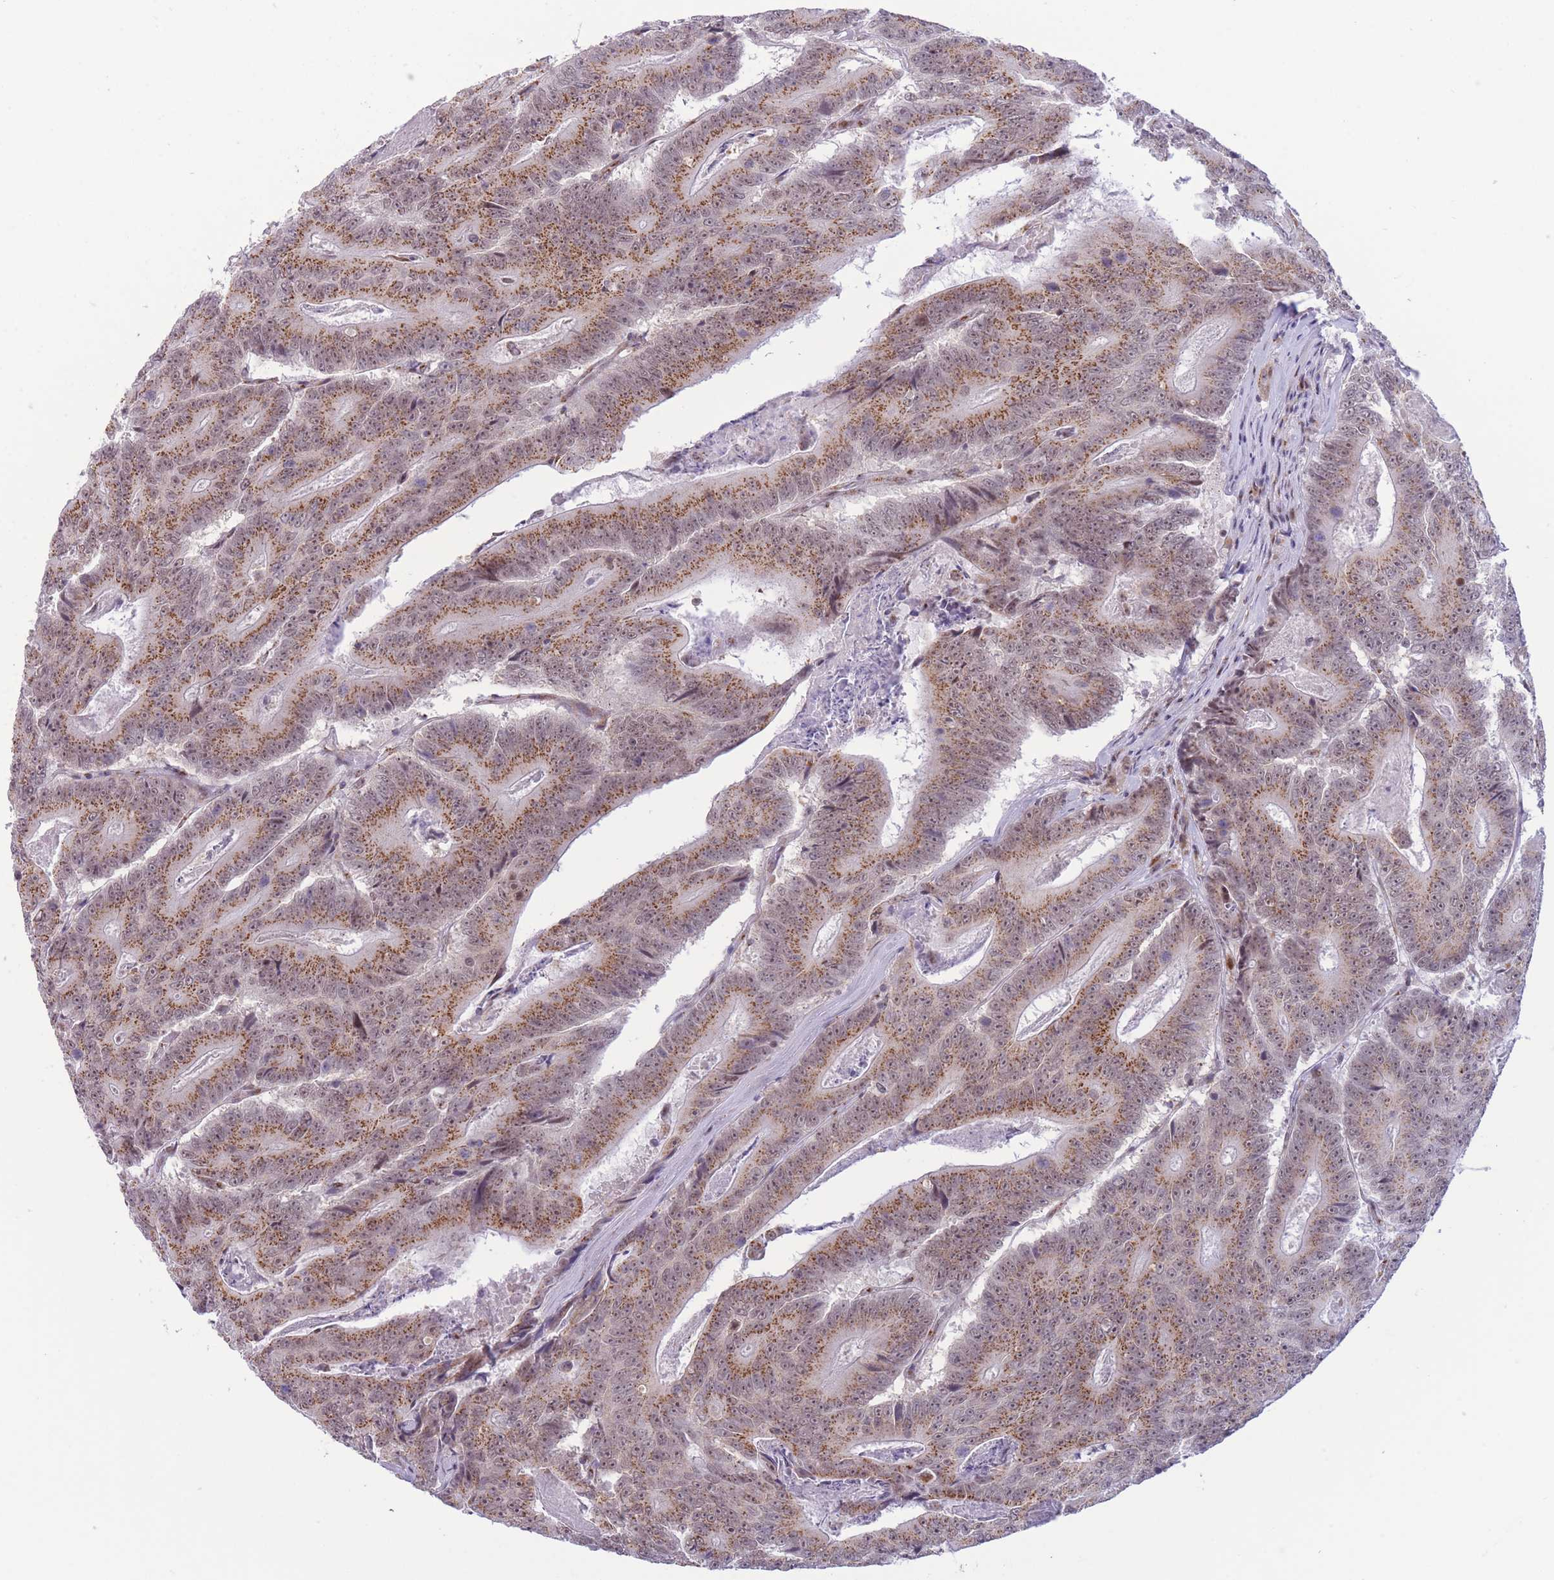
{"staining": {"intensity": "moderate", "quantity": ">75%", "location": "cytoplasmic/membranous,nuclear"}, "tissue": "colorectal cancer", "cell_type": "Tumor cells", "image_type": "cancer", "snomed": [{"axis": "morphology", "description": "Adenocarcinoma, NOS"}, {"axis": "topography", "description": "Colon"}], "caption": "This is a histology image of immunohistochemistry (IHC) staining of colorectal cancer (adenocarcinoma), which shows moderate positivity in the cytoplasmic/membranous and nuclear of tumor cells.", "gene": "INO80C", "patient": {"sex": "male", "age": 83}}